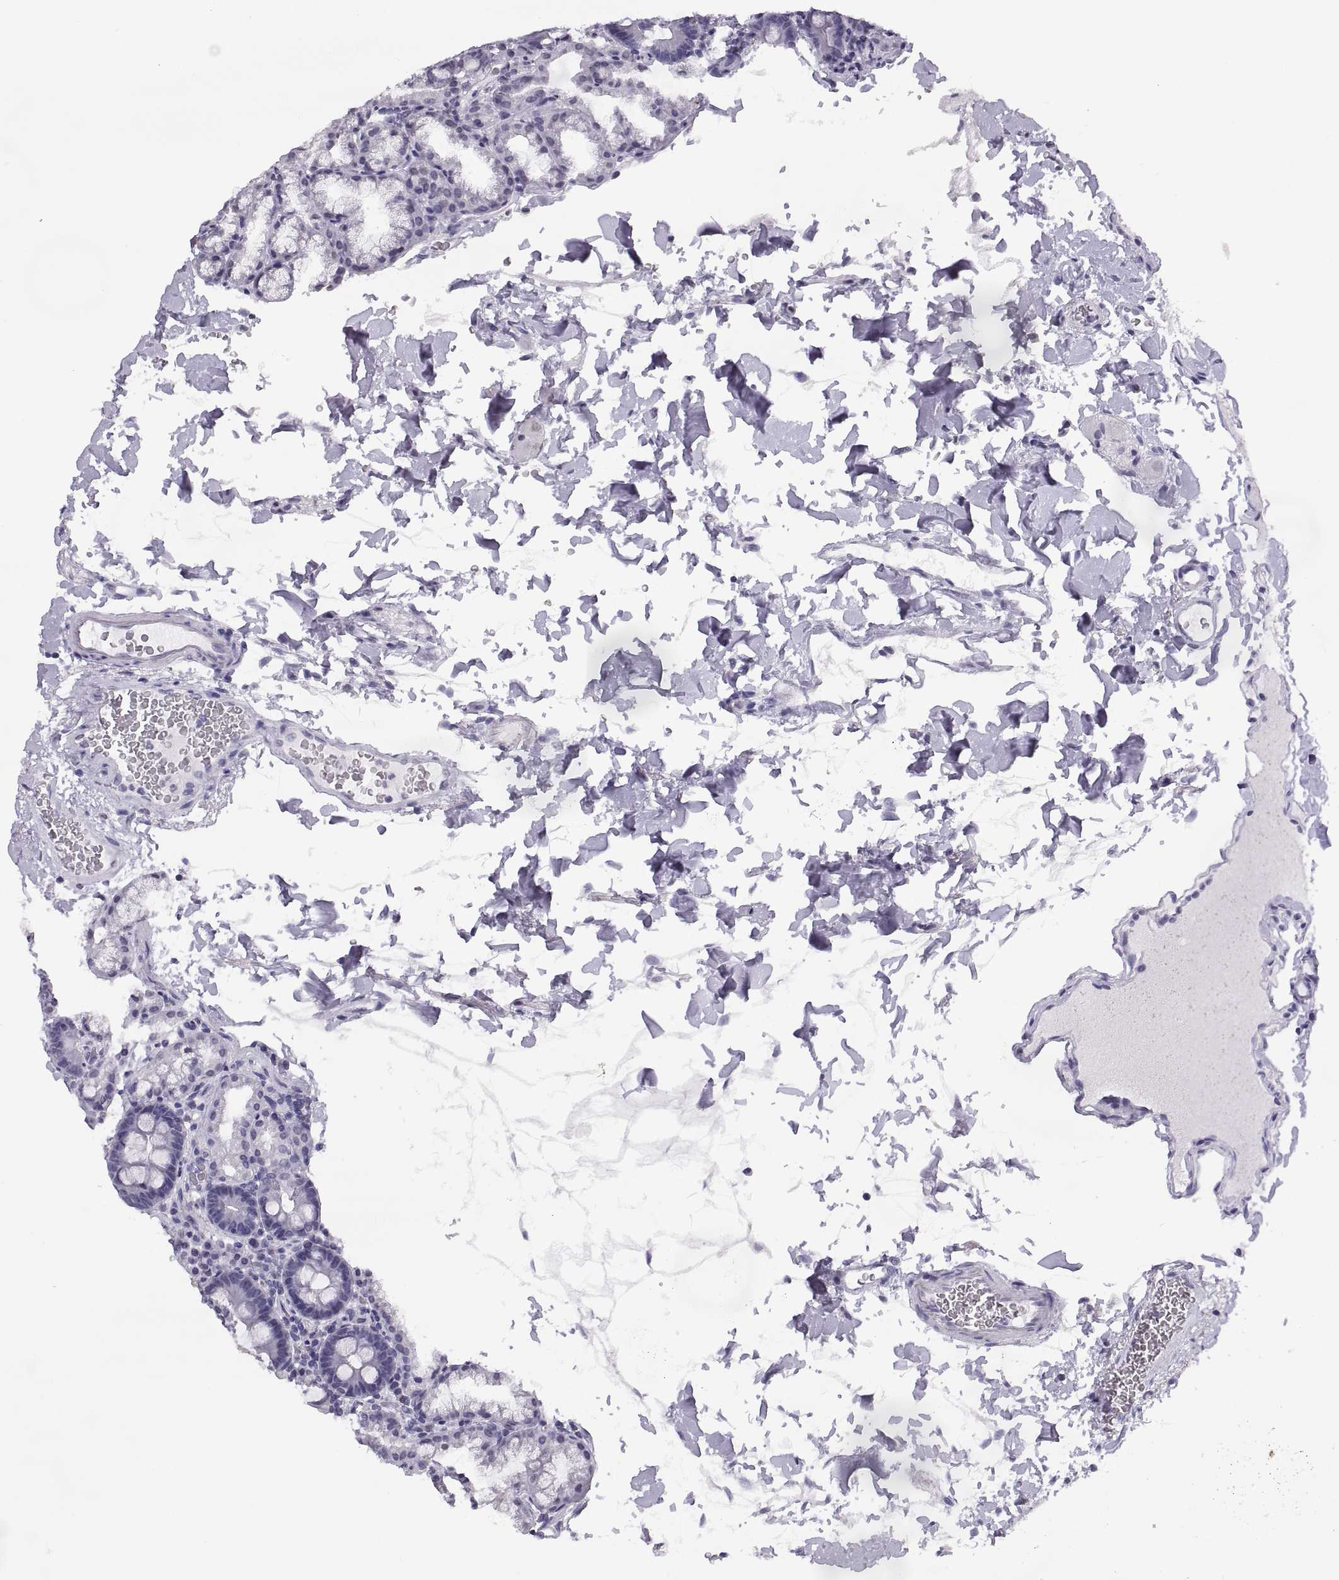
{"staining": {"intensity": "negative", "quantity": "none", "location": "none"}, "tissue": "duodenum", "cell_type": "Glandular cells", "image_type": "normal", "snomed": [{"axis": "morphology", "description": "Normal tissue, NOS"}, {"axis": "topography", "description": "Duodenum"}], "caption": "This image is of unremarkable duodenum stained with immunohistochemistry to label a protein in brown with the nuclei are counter-stained blue. There is no expression in glandular cells. (DAB (3,3'-diaminobenzidine) immunohistochemistry with hematoxylin counter stain).", "gene": "CARTPT", "patient": {"sex": "male", "age": 59}}